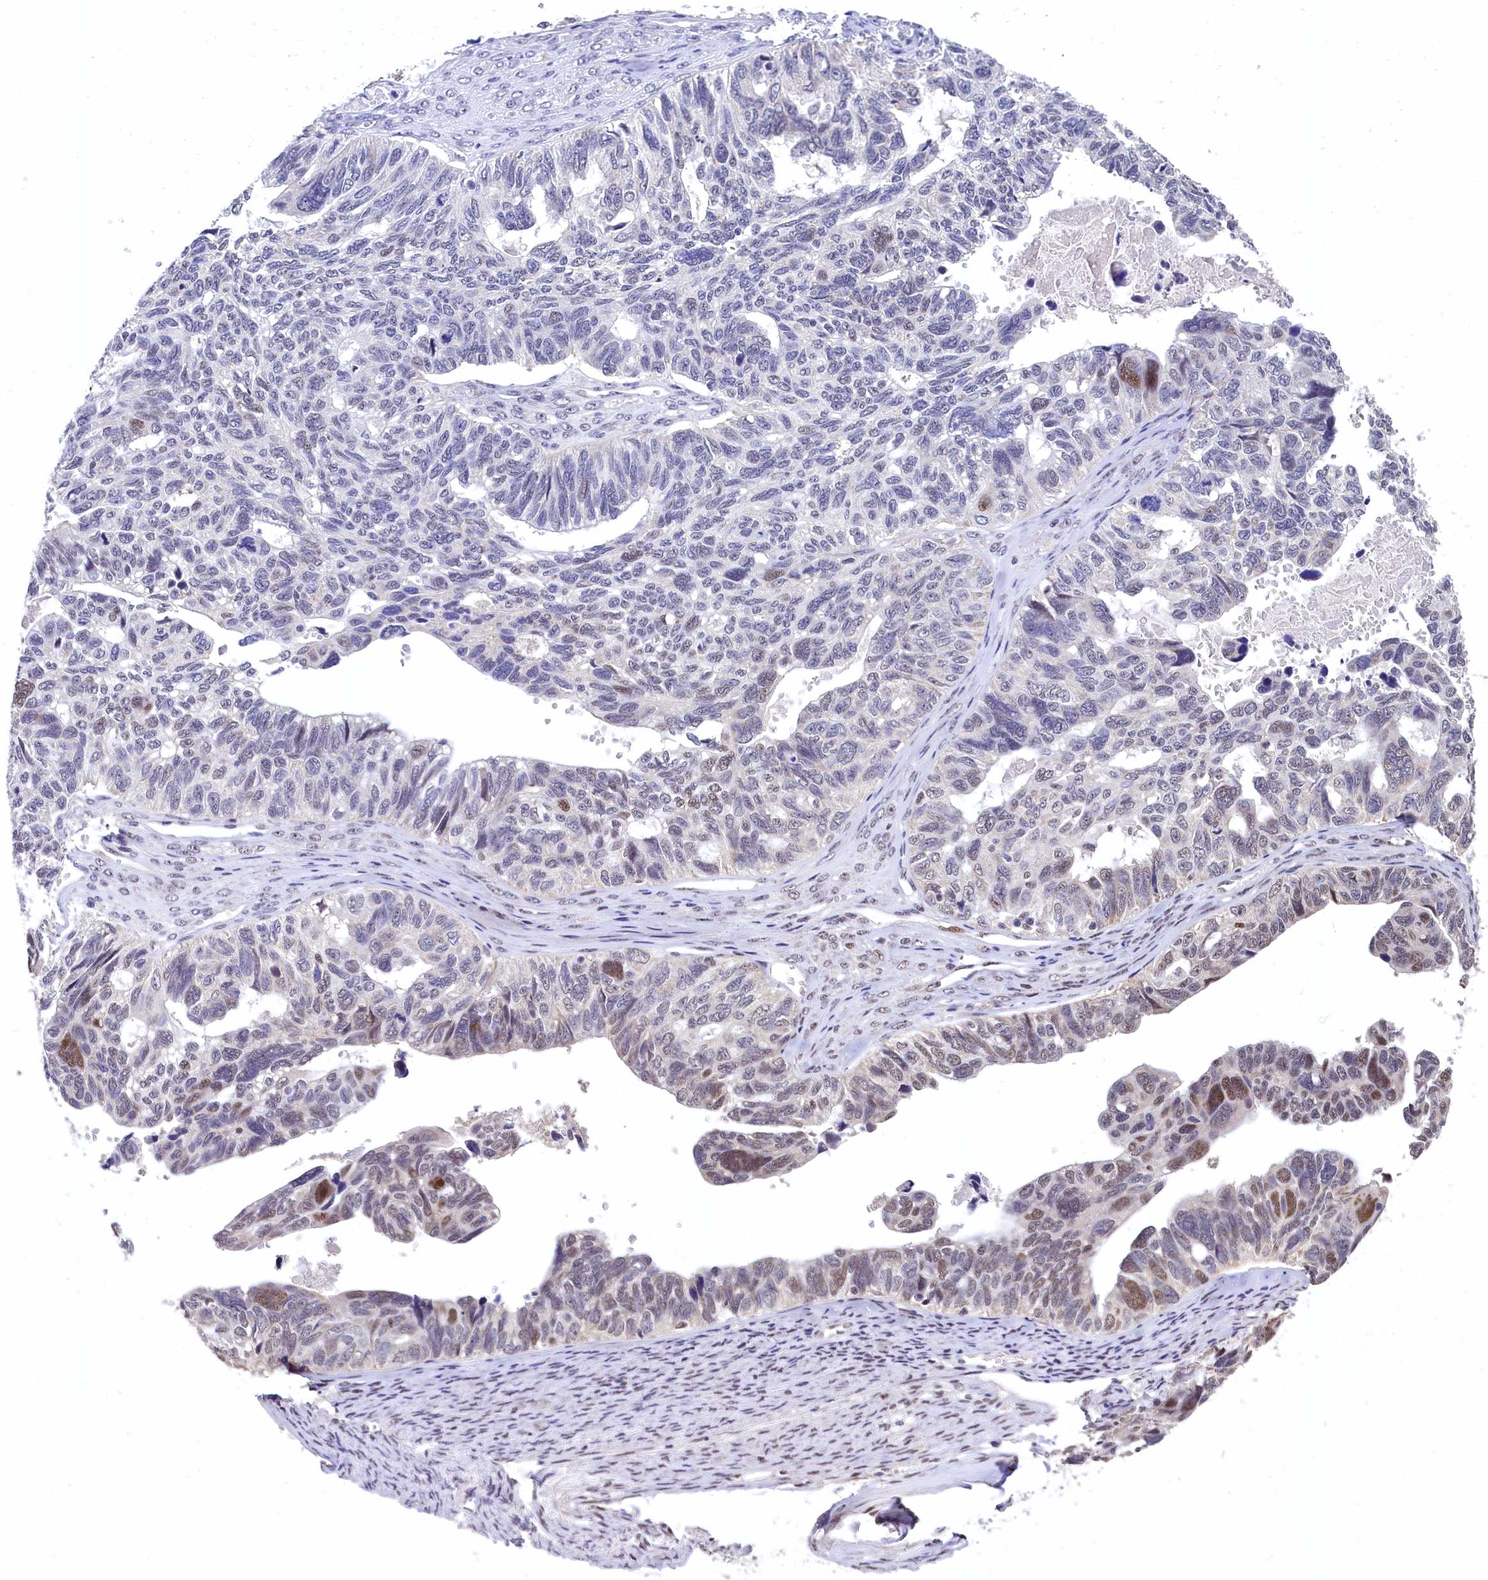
{"staining": {"intensity": "moderate", "quantity": "<25%", "location": "nuclear"}, "tissue": "ovarian cancer", "cell_type": "Tumor cells", "image_type": "cancer", "snomed": [{"axis": "morphology", "description": "Cystadenocarcinoma, serous, NOS"}, {"axis": "topography", "description": "Ovary"}], "caption": "Moderate nuclear protein expression is identified in about <25% of tumor cells in ovarian serous cystadenocarcinoma.", "gene": "HECTD4", "patient": {"sex": "female", "age": 79}}